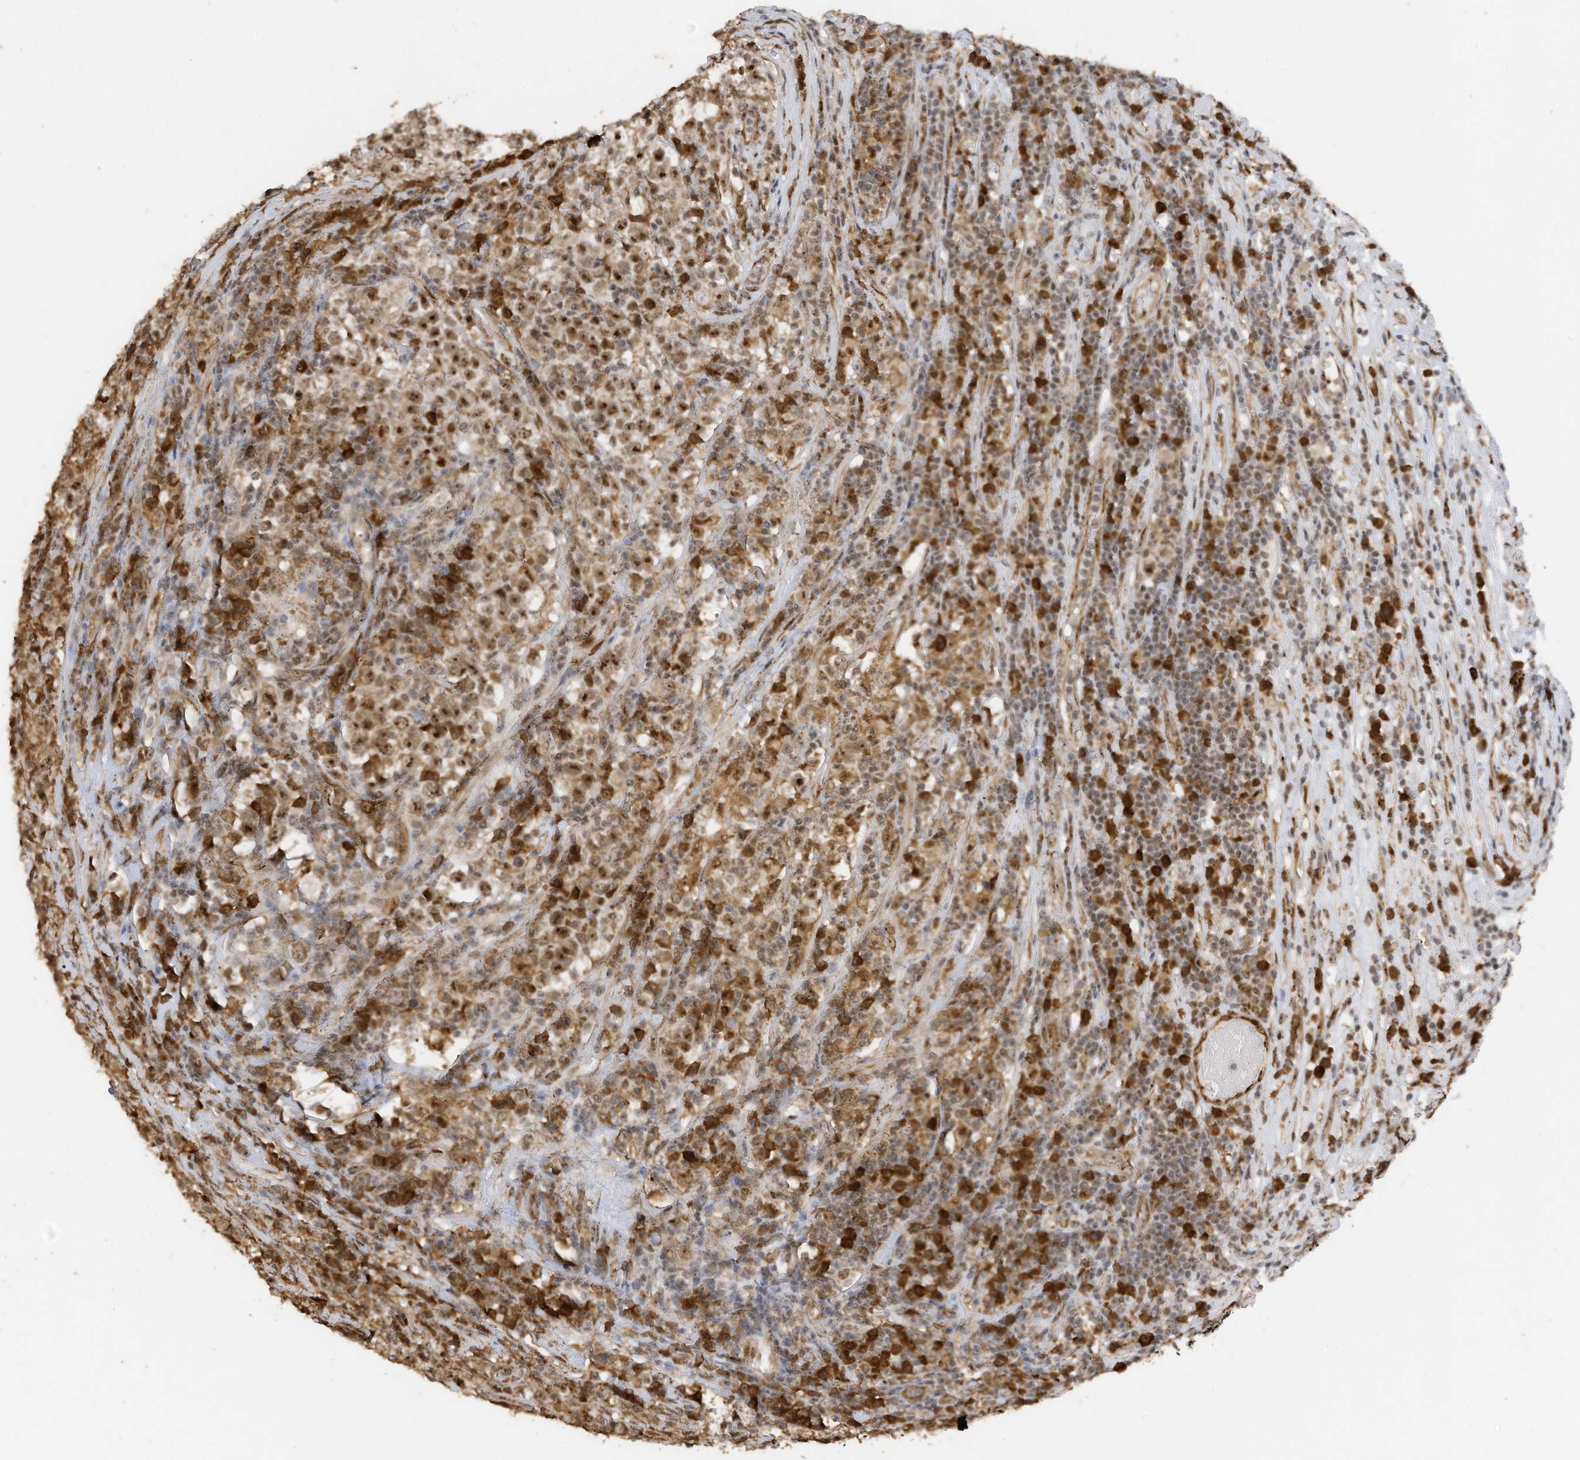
{"staining": {"intensity": "moderate", "quantity": ">75%", "location": "cytoplasmic/membranous,nuclear"}, "tissue": "testis cancer", "cell_type": "Tumor cells", "image_type": "cancer", "snomed": [{"axis": "morphology", "description": "Normal tissue, NOS"}, {"axis": "morphology", "description": "Seminoma, NOS"}, {"axis": "topography", "description": "Testis"}], "caption": "Immunohistochemical staining of human testis seminoma exhibits moderate cytoplasmic/membranous and nuclear protein expression in about >75% of tumor cells. (Stains: DAB in brown, nuclei in blue, Microscopy: brightfield microscopy at high magnification).", "gene": "ERLEC1", "patient": {"sex": "male", "age": 43}}